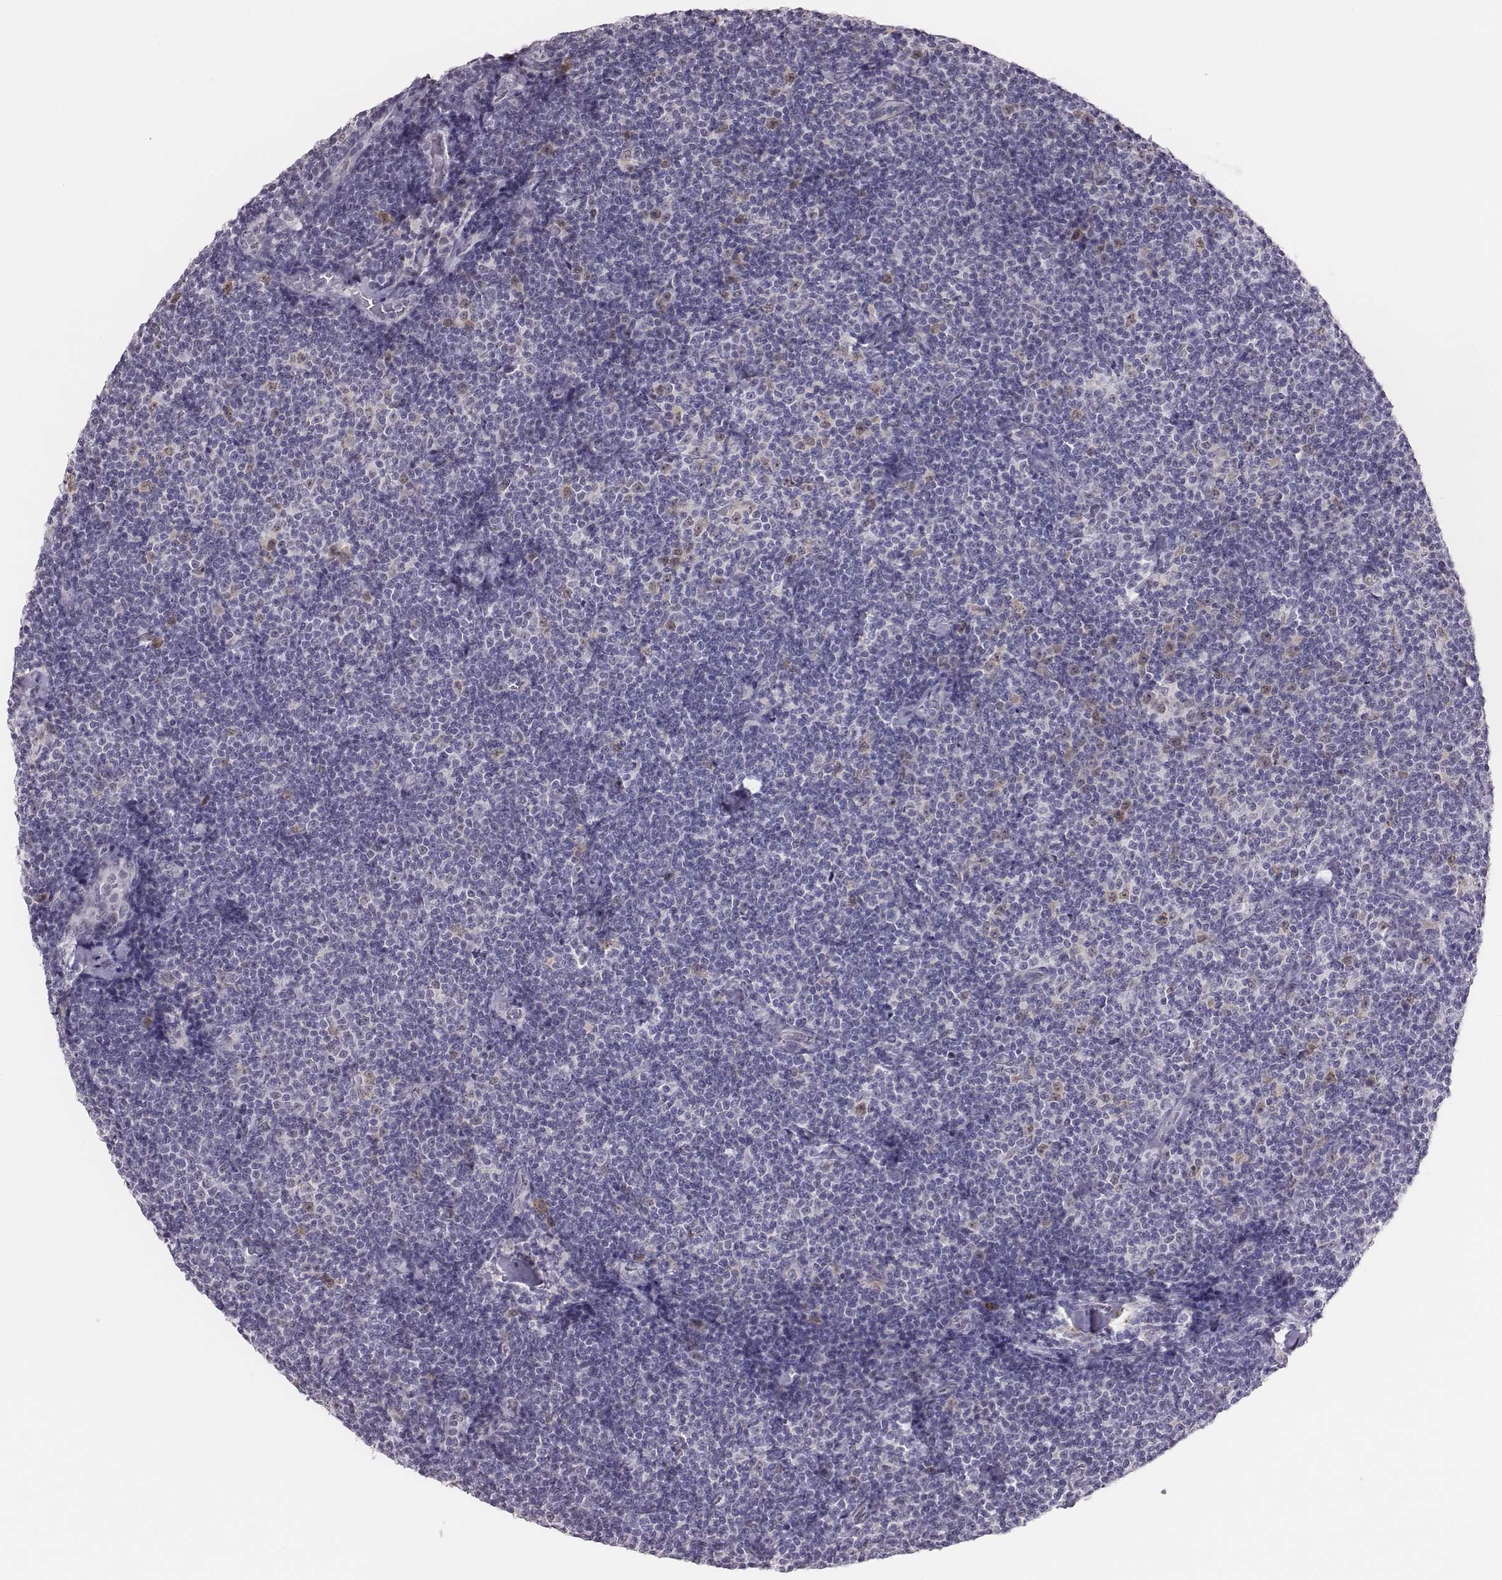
{"staining": {"intensity": "negative", "quantity": "none", "location": "none"}, "tissue": "lymphoma", "cell_type": "Tumor cells", "image_type": "cancer", "snomed": [{"axis": "morphology", "description": "Malignant lymphoma, non-Hodgkin's type, Low grade"}, {"axis": "topography", "description": "Lymph node"}], "caption": "IHC of human lymphoma reveals no staining in tumor cells.", "gene": "PBK", "patient": {"sex": "male", "age": 81}}